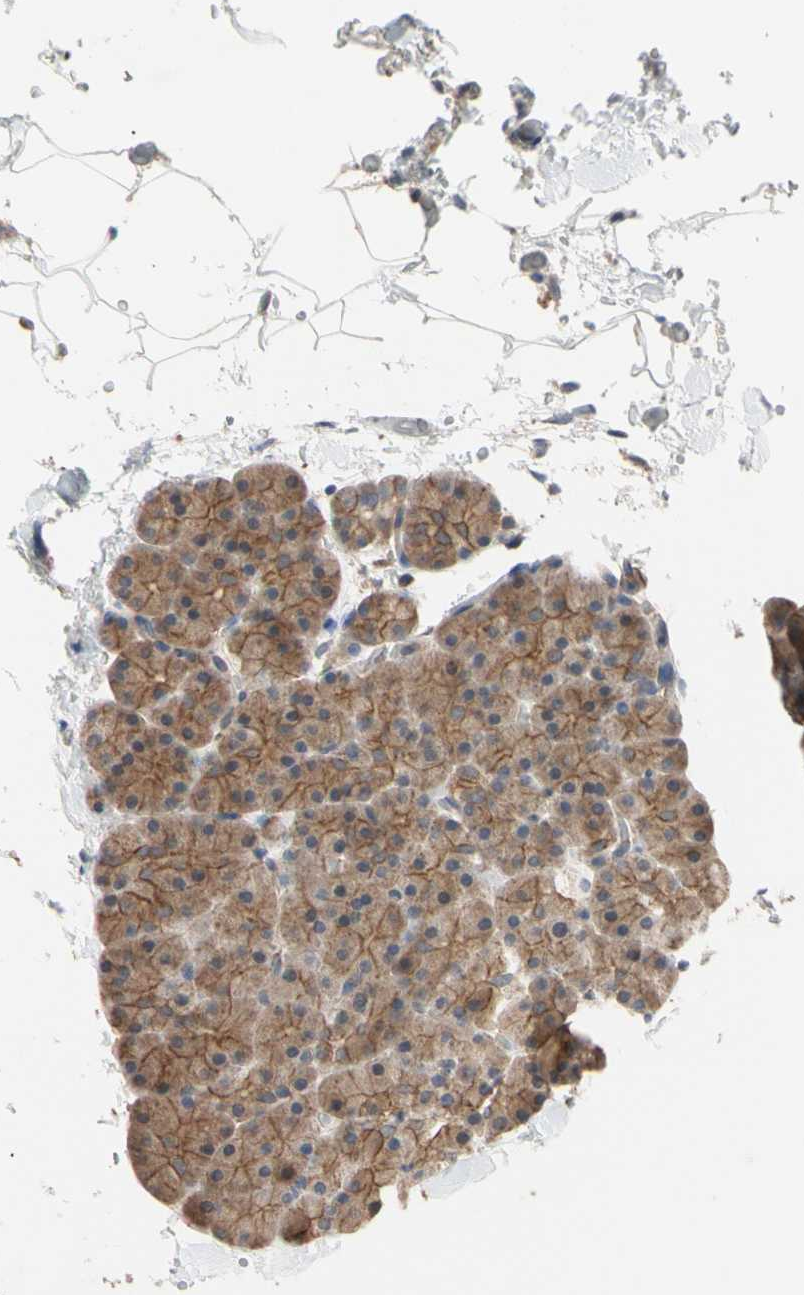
{"staining": {"intensity": "moderate", "quantity": ">75%", "location": "cytoplasmic/membranous"}, "tissue": "pancreas", "cell_type": "Exocrine glandular cells", "image_type": "normal", "snomed": [{"axis": "morphology", "description": "Normal tissue, NOS"}, {"axis": "topography", "description": "Pancreas"}], "caption": "Immunohistochemistry (DAB (3,3'-diaminobenzidine)) staining of unremarkable pancreas demonstrates moderate cytoplasmic/membranous protein expression in about >75% of exocrine glandular cells.", "gene": "DPP8", "patient": {"sex": "female", "age": 35}}